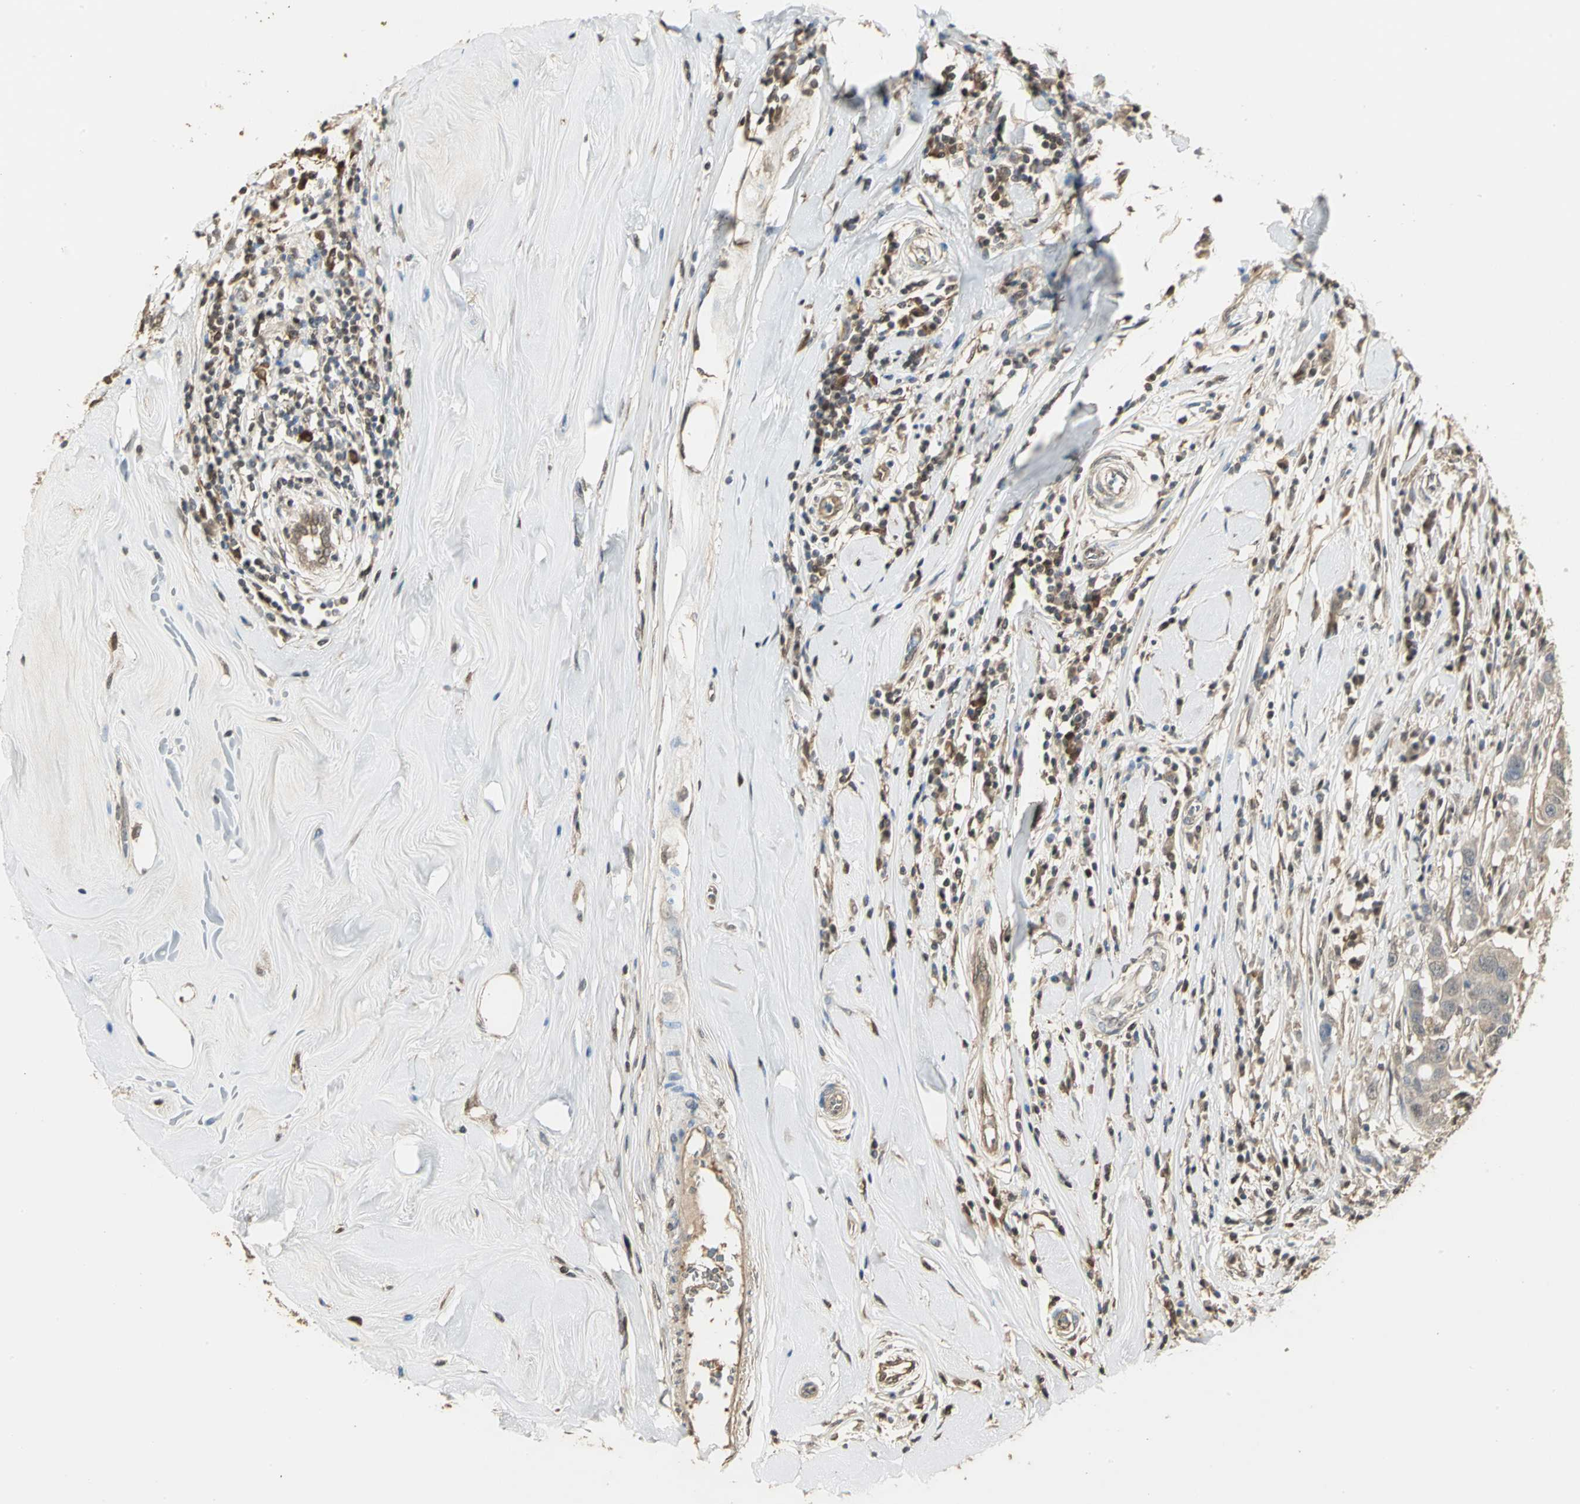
{"staining": {"intensity": "weak", "quantity": ">75%", "location": "cytoplasmic/membranous"}, "tissue": "breast cancer", "cell_type": "Tumor cells", "image_type": "cancer", "snomed": [{"axis": "morphology", "description": "Duct carcinoma"}, {"axis": "topography", "description": "Breast"}], "caption": "Infiltrating ductal carcinoma (breast) tissue reveals weak cytoplasmic/membranous positivity in about >75% of tumor cells, visualized by immunohistochemistry.", "gene": "PARK7", "patient": {"sex": "female", "age": 27}}